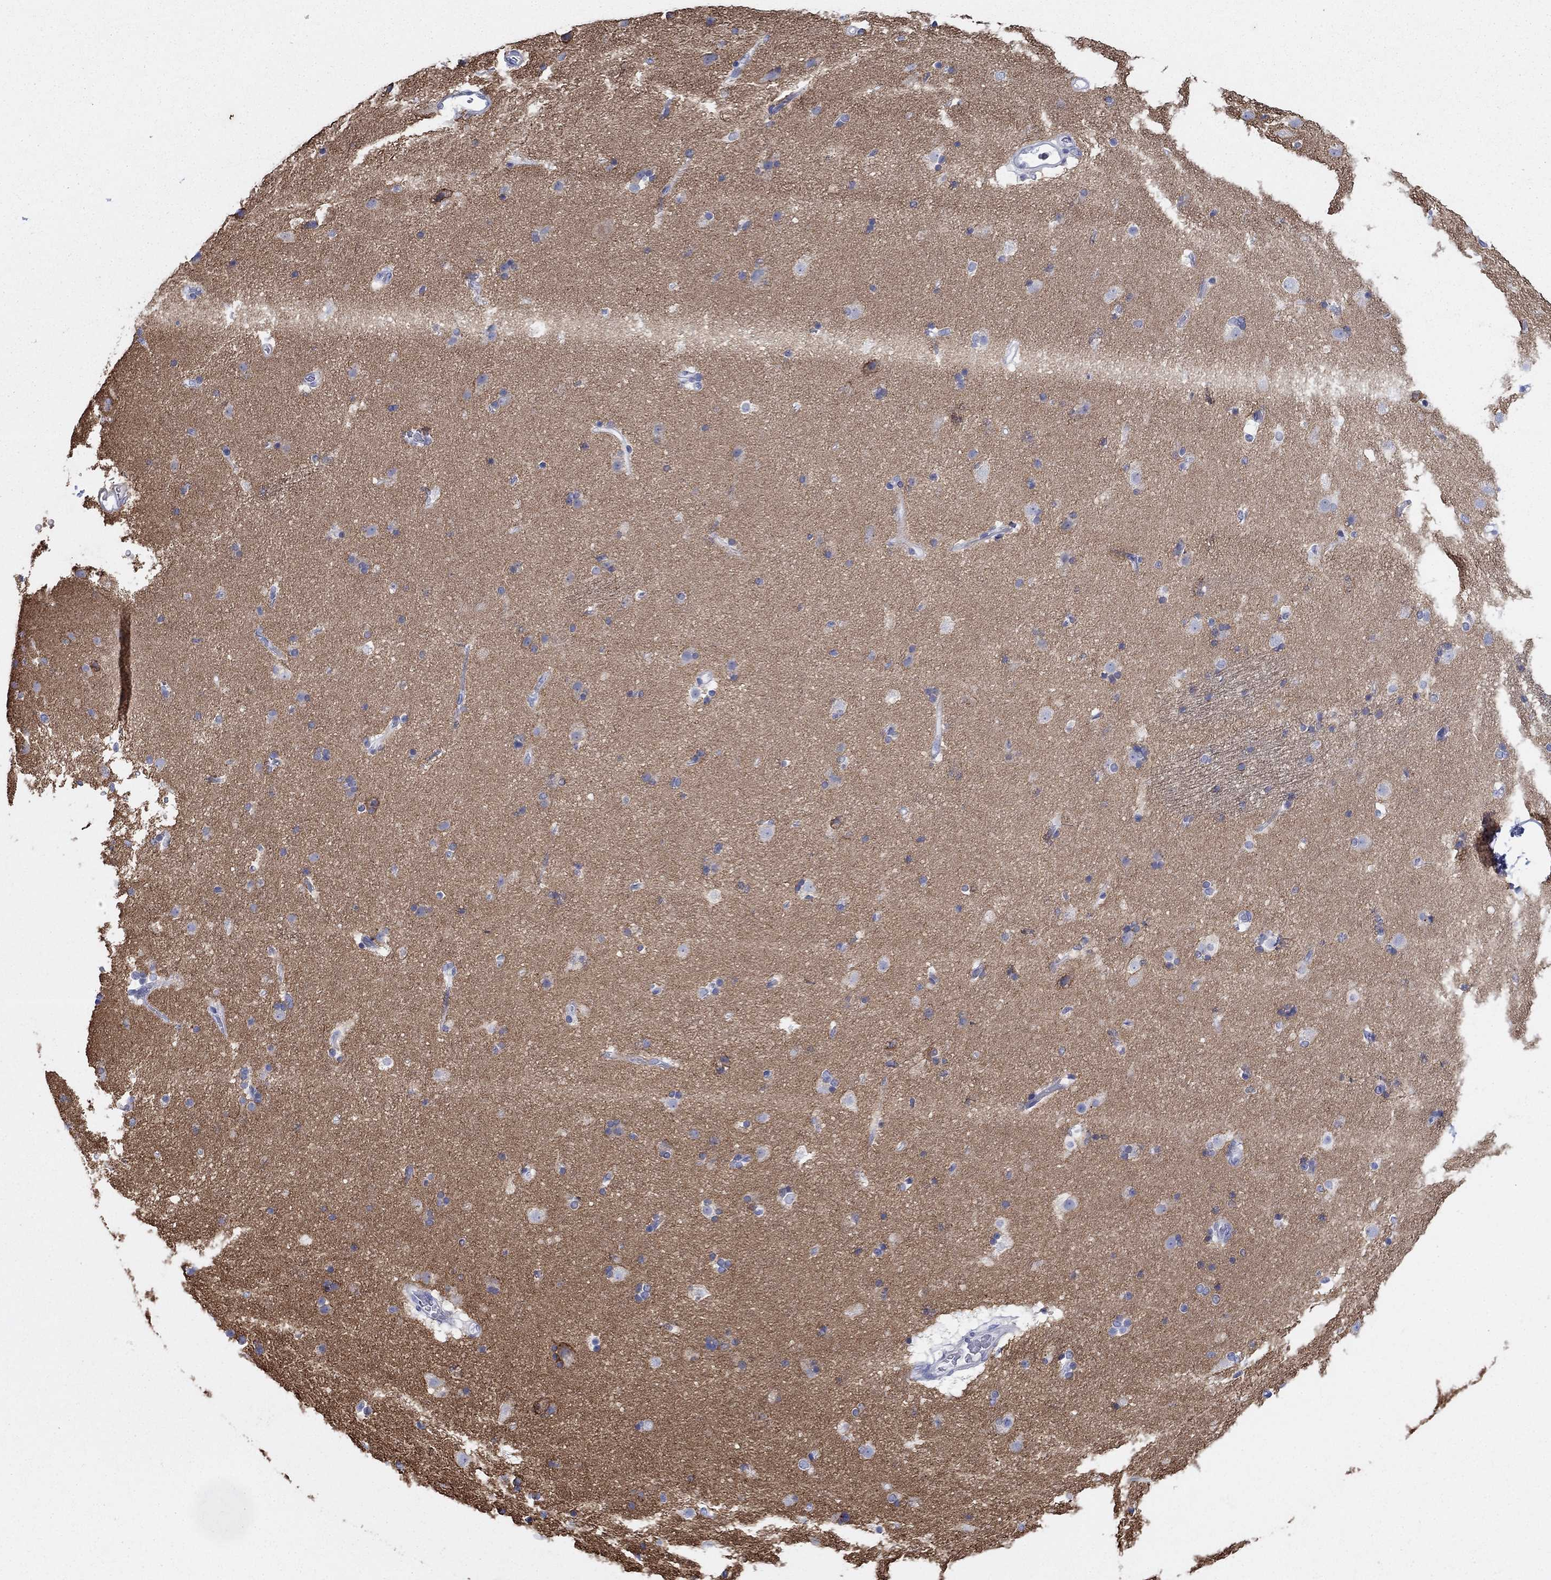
{"staining": {"intensity": "negative", "quantity": "none", "location": "none"}, "tissue": "caudate", "cell_type": "Glial cells", "image_type": "normal", "snomed": [{"axis": "morphology", "description": "Normal tissue, NOS"}, {"axis": "topography", "description": "Lateral ventricle wall"}], "caption": "DAB (3,3'-diaminobenzidine) immunohistochemical staining of benign caudate reveals no significant positivity in glial cells. Nuclei are stained in blue.", "gene": "ATP1B1", "patient": {"sex": "female", "age": 71}}